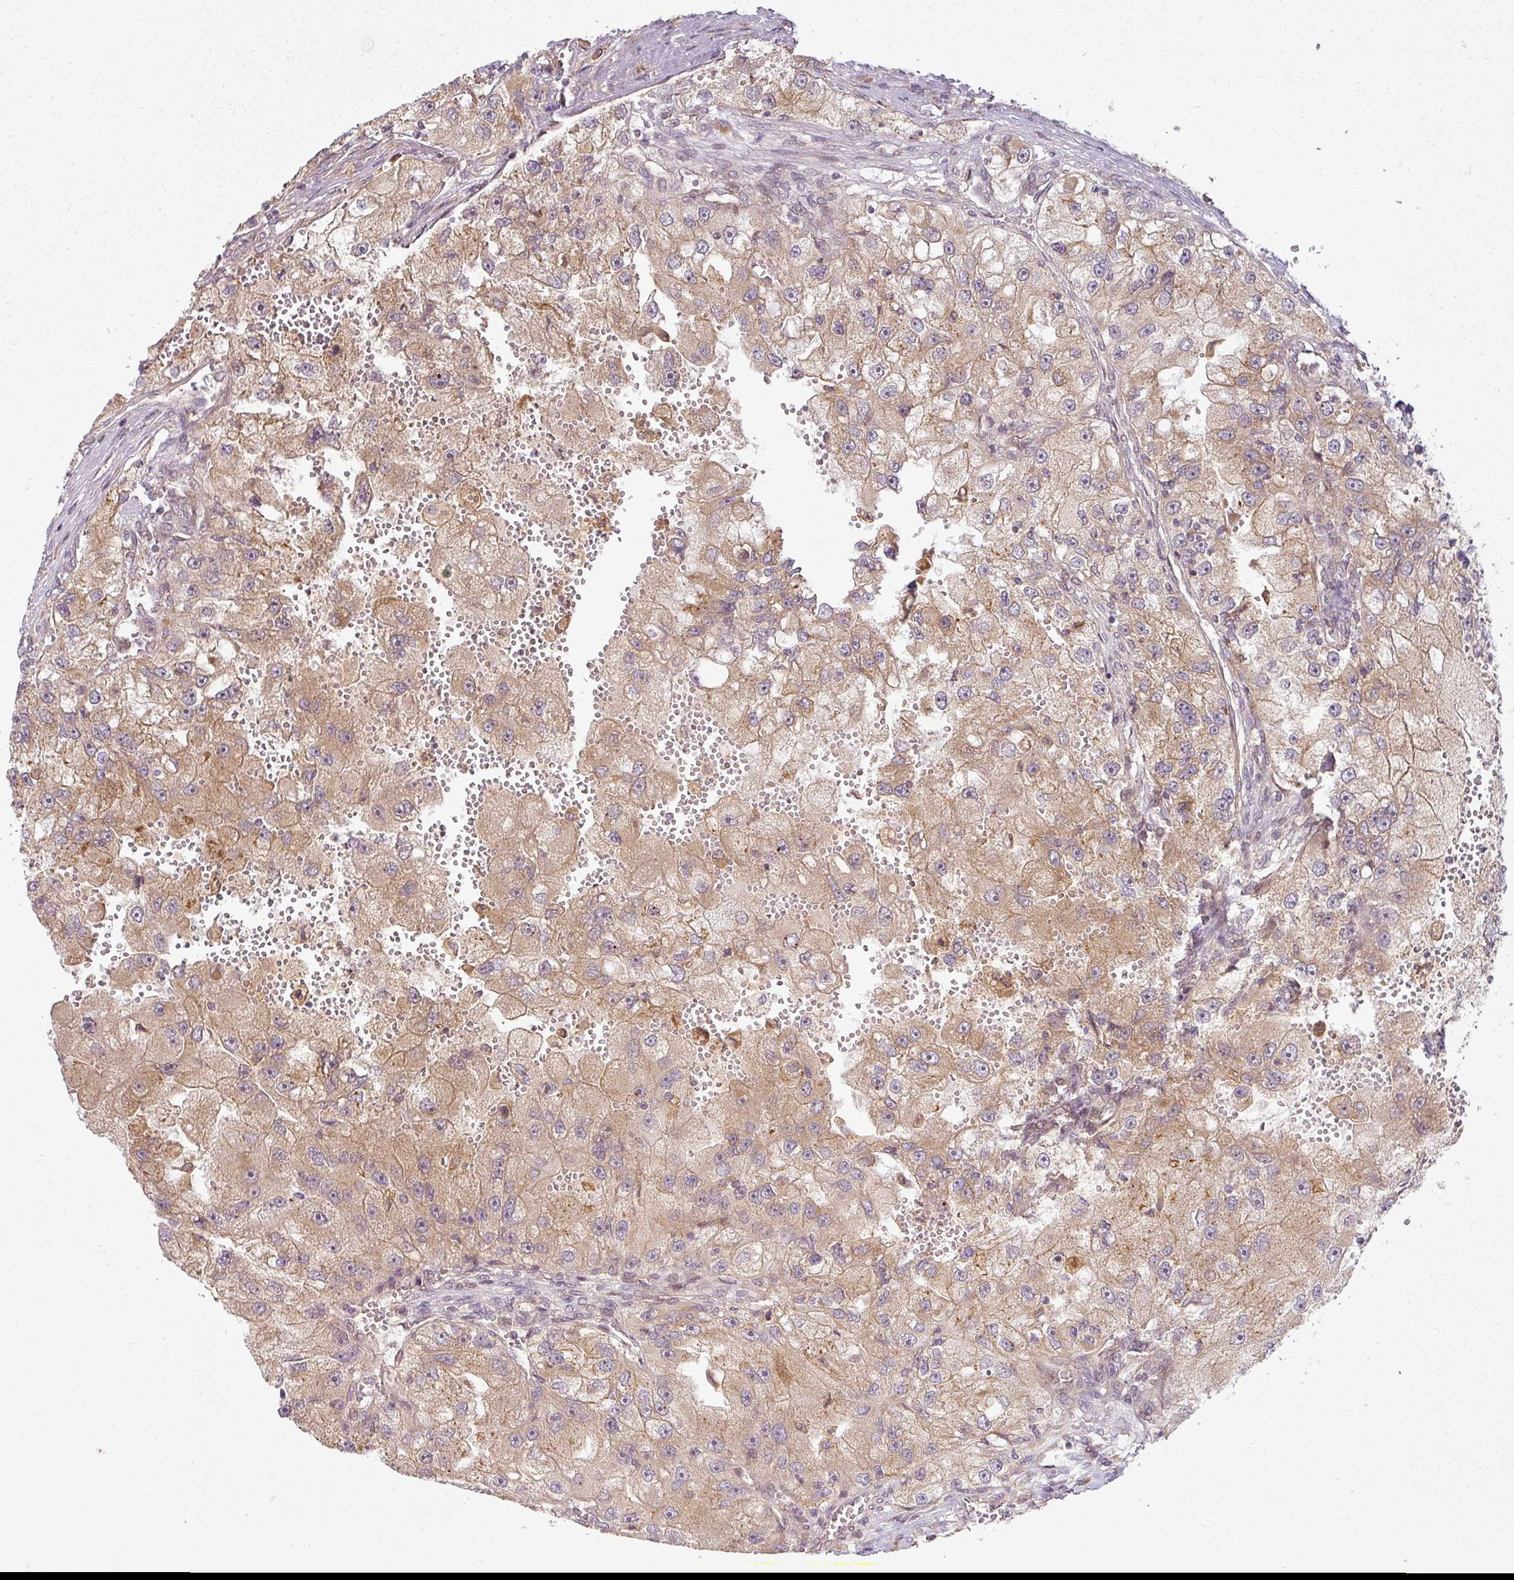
{"staining": {"intensity": "moderate", "quantity": ">75%", "location": "cytoplasmic/membranous"}, "tissue": "renal cancer", "cell_type": "Tumor cells", "image_type": "cancer", "snomed": [{"axis": "morphology", "description": "Adenocarcinoma, NOS"}, {"axis": "topography", "description": "Kidney"}], "caption": "Tumor cells demonstrate medium levels of moderate cytoplasmic/membranous staining in approximately >75% of cells in human renal cancer (adenocarcinoma). (Brightfield microscopy of DAB IHC at high magnification).", "gene": "RNF31", "patient": {"sex": "male", "age": 63}}